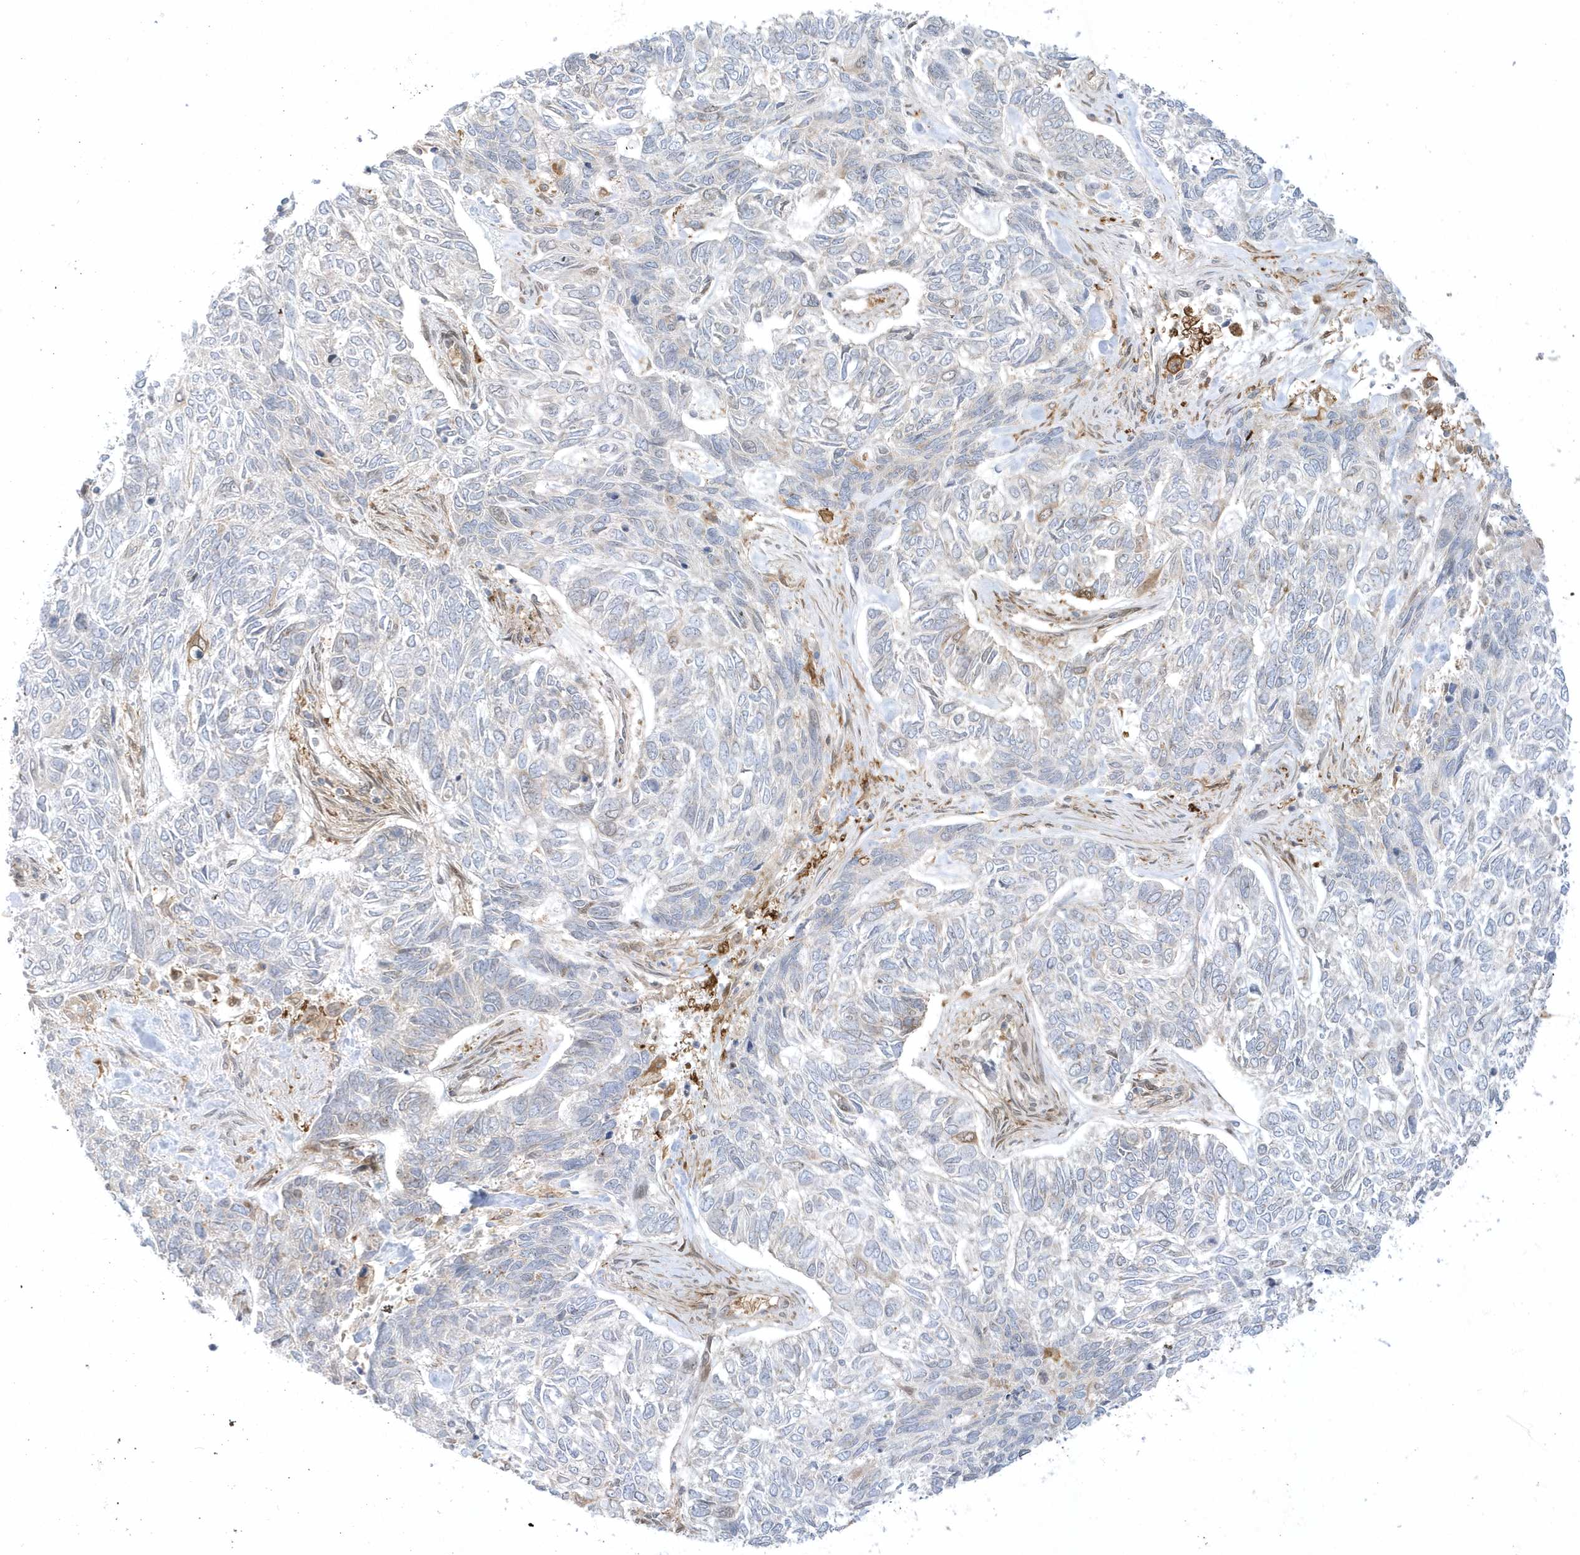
{"staining": {"intensity": "negative", "quantity": "none", "location": "none"}, "tissue": "skin cancer", "cell_type": "Tumor cells", "image_type": "cancer", "snomed": [{"axis": "morphology", "description": "Basal cell carcinoma"}, {"axis": "topography", "description": "Skin"}], "caption": "The histopathology image displays no staining of tumor cells in skin basal cell carcinoma.", "gene": "RPP40", "patient": {"sex": "female", "age": 65}}